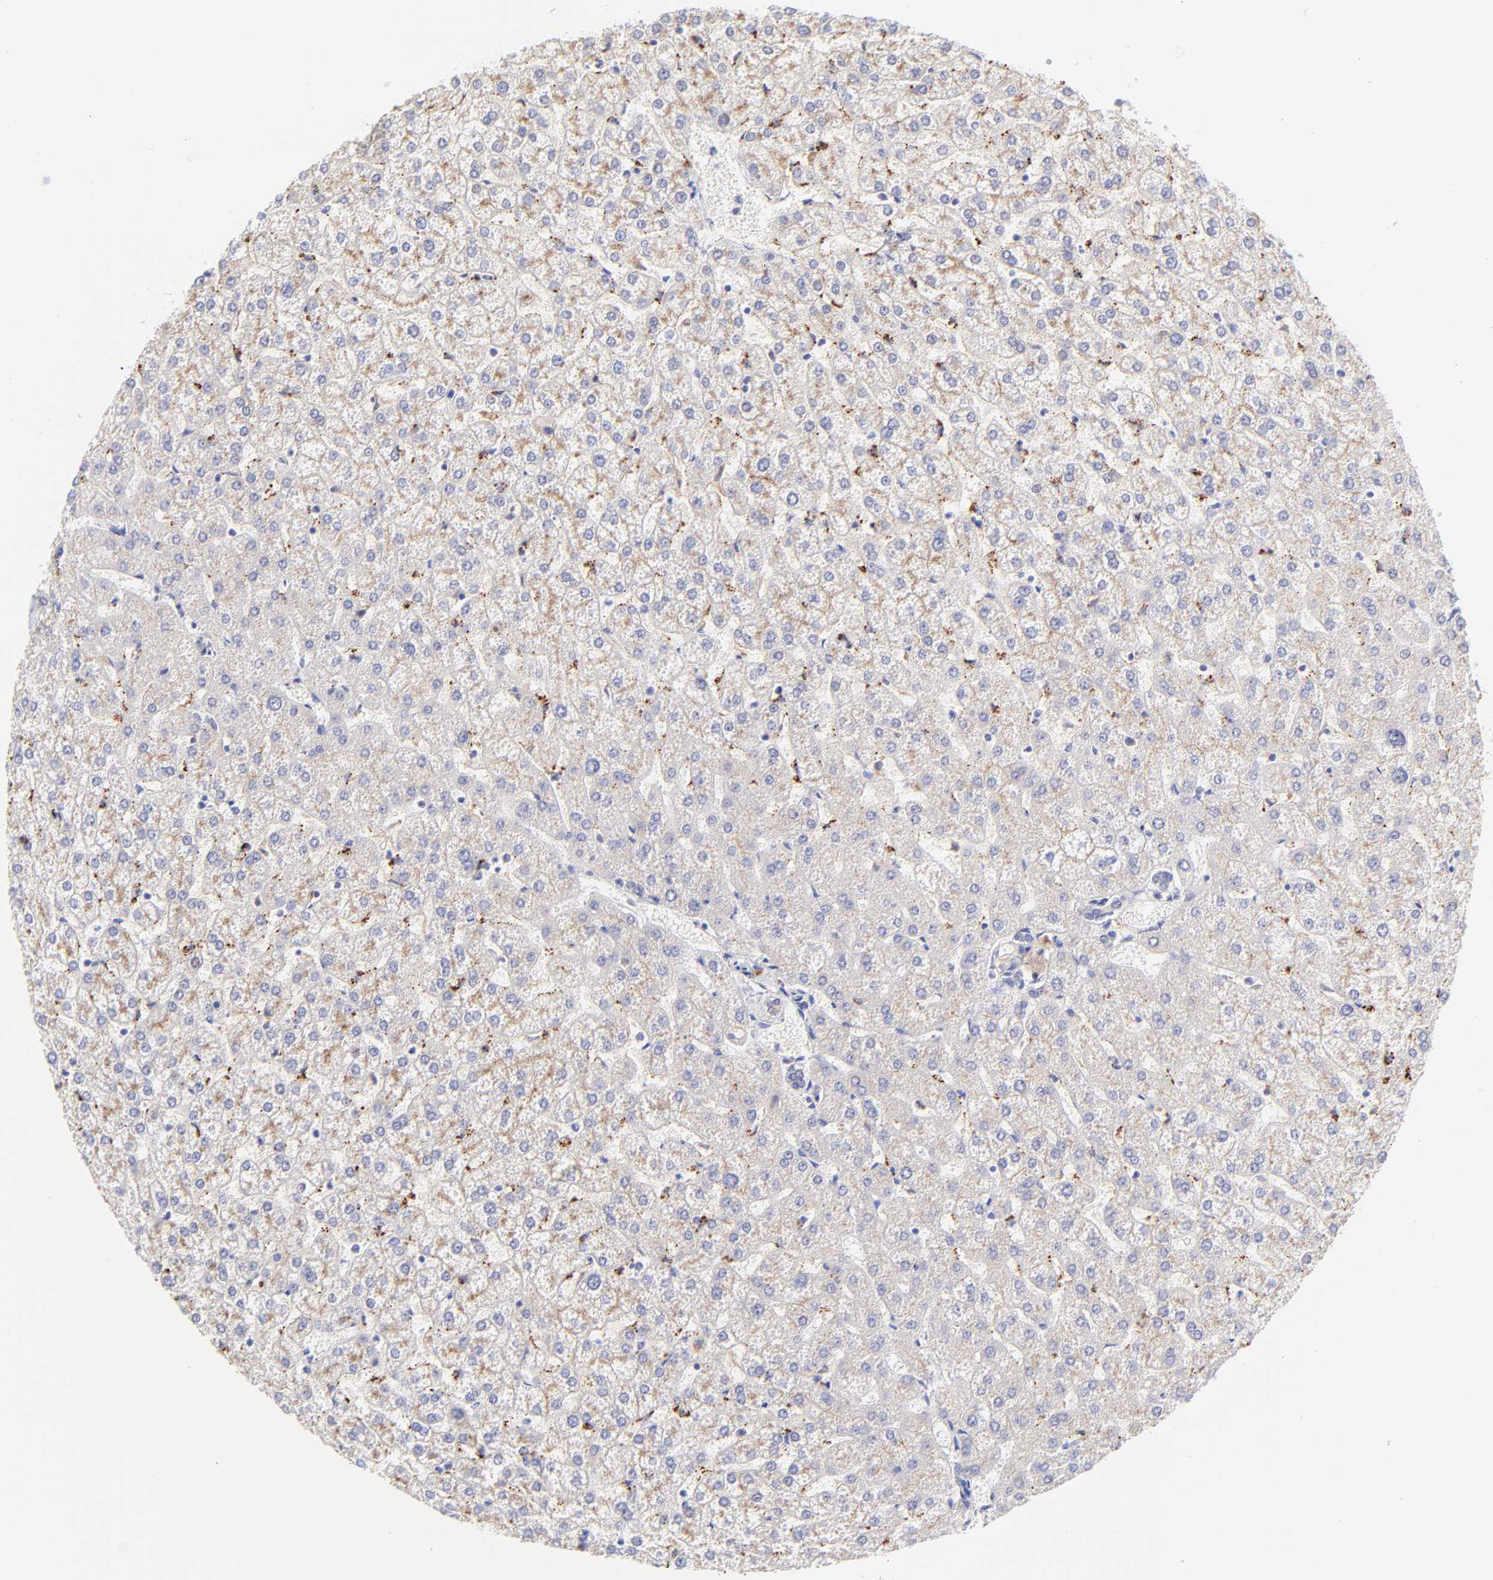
{"staining": {"intensity": "weak", "quantity": ">75%", "location": "cytoplasmic/membranous"}, "tissue": "liver", "cell_type": "Cholangiocytes", "image_type": "normal", "snomed": [{"axis": "morphology", "description": "Normal tissue, NOS"}, {"axis": "topography", "description": "Liver"}], "caption": "Immunohistochemical staining of normal human liver exhibits >75% levels of weak cytoplasmic/membranous protein positivity in about >75% of cholangiocytes.", "gene": "HYAL1", "patient": {"sex": "female", "age": 32}}